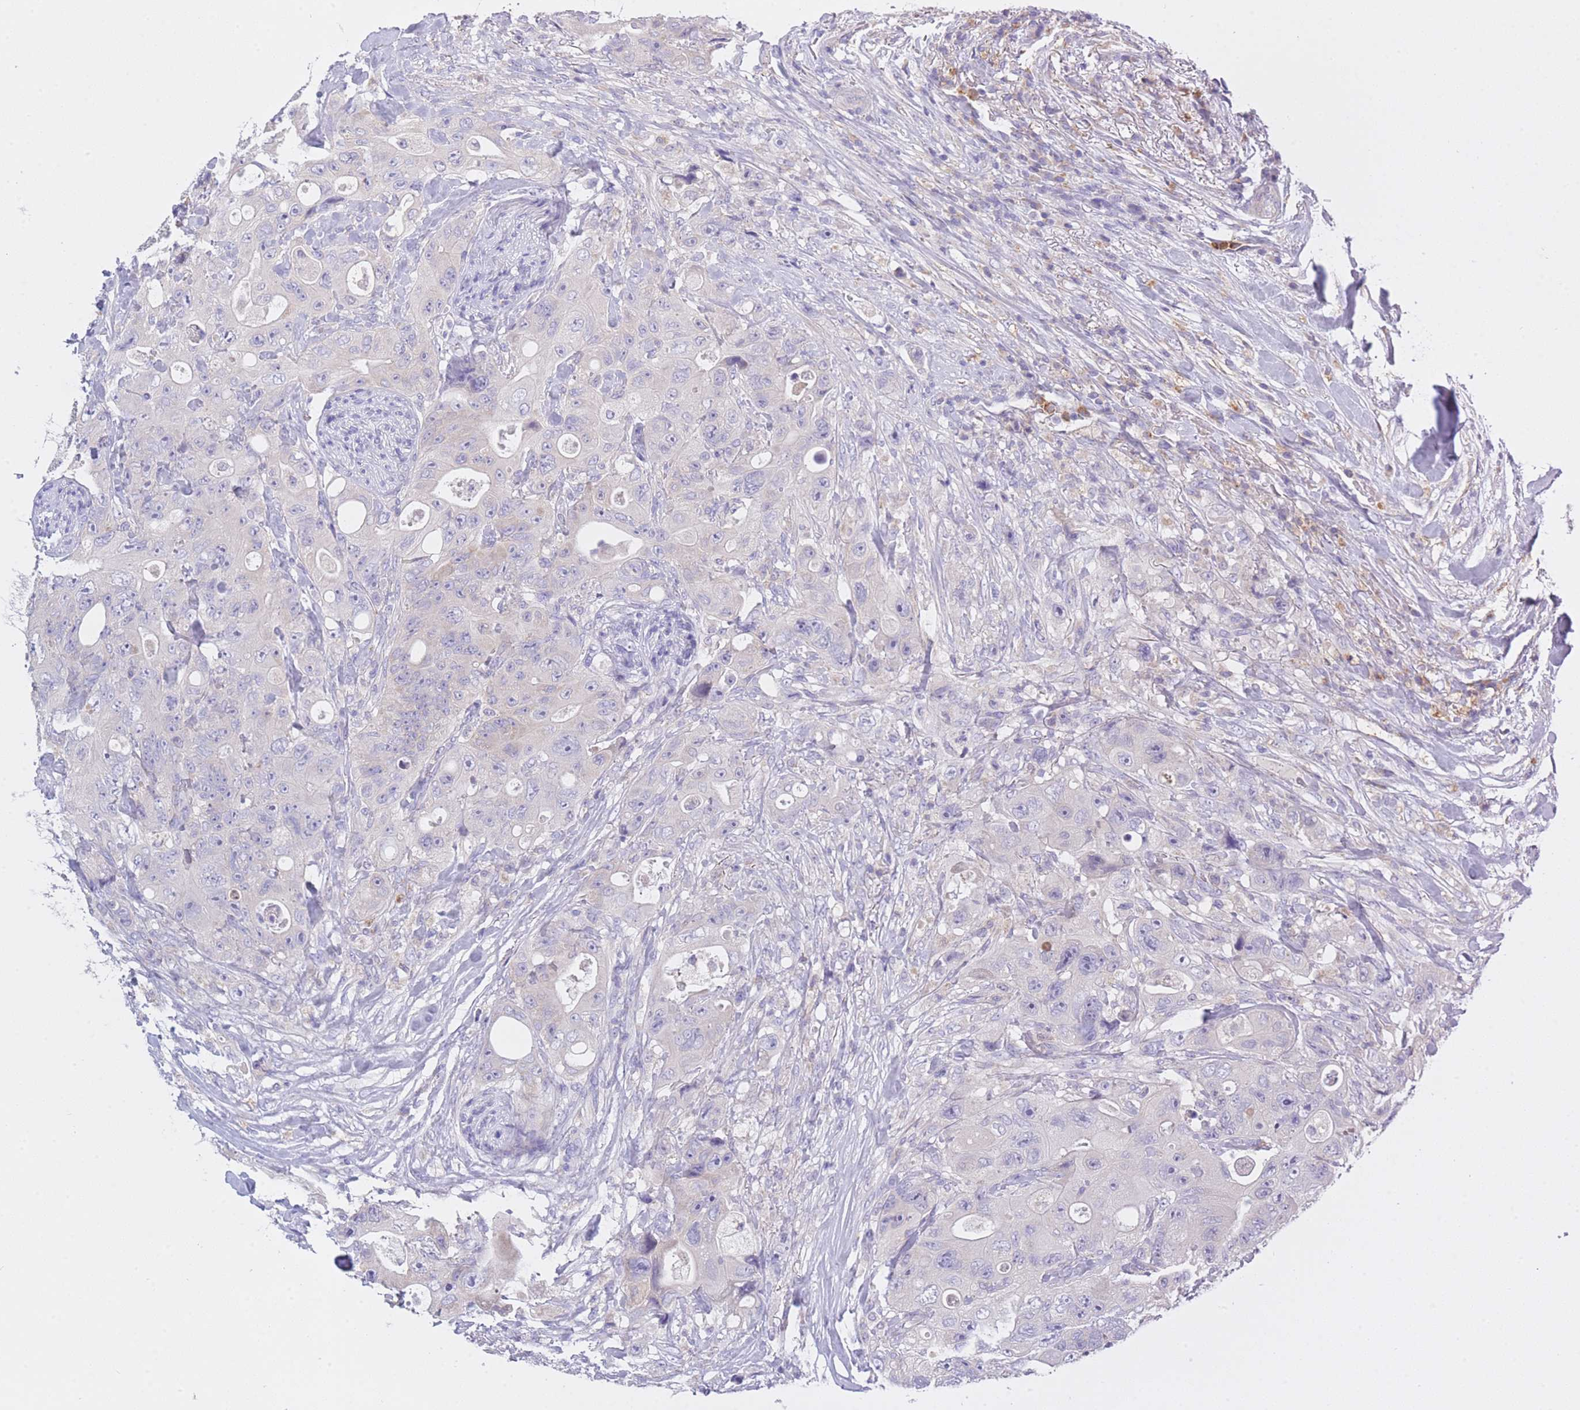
{"staining": {"intensity": "negative", "quantity": "none", "location": "none"}, "tissue": "colorectal cancer", "cell_type": "Tumor cells", "image_type": "cancer", "snomed": [{"axis": "morphology", "description": "Adenocarcinoma, NOS"}, {"axis": "topography", "description": "Colon"}], "caption": "This is an immunohistochemistry (IHC) histopathology image of colorectal cancer. There is no positivity in tumor cells.", "gene": "CENPM", "patient": {"sex": "female", "age": 46}}